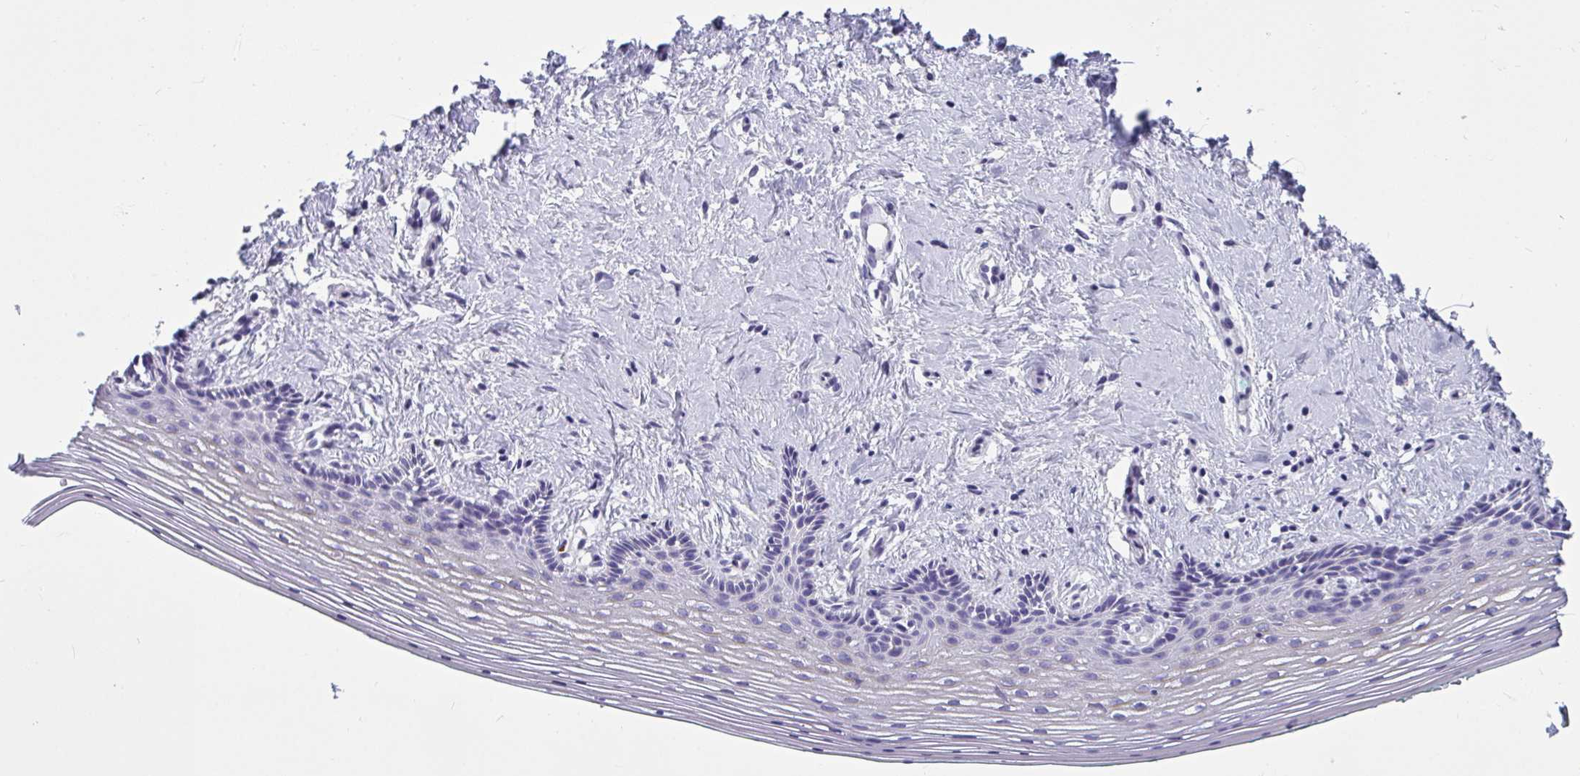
{"staining": {"intensity": "negative", "quantity": "none", "location": "none"}, "tissue": "vagina", "cell_type": "Squamous epithelial cells", "image_type": "normal", "snomed": [{"axis": "morphology", "description": "Normal tissue, NOS"}, {"axis": "topography", "description": "Vagina"}], "caption": "The histopathology image demonstrates no significant expression in squamous epithelial cells of vagina. (DAB (3,3'-diaminobenzidine) immunohistochemistry with hematoxylin counter stain).", "gene": "CTSZ", "patient": {"sex": "female", "age": 42}}